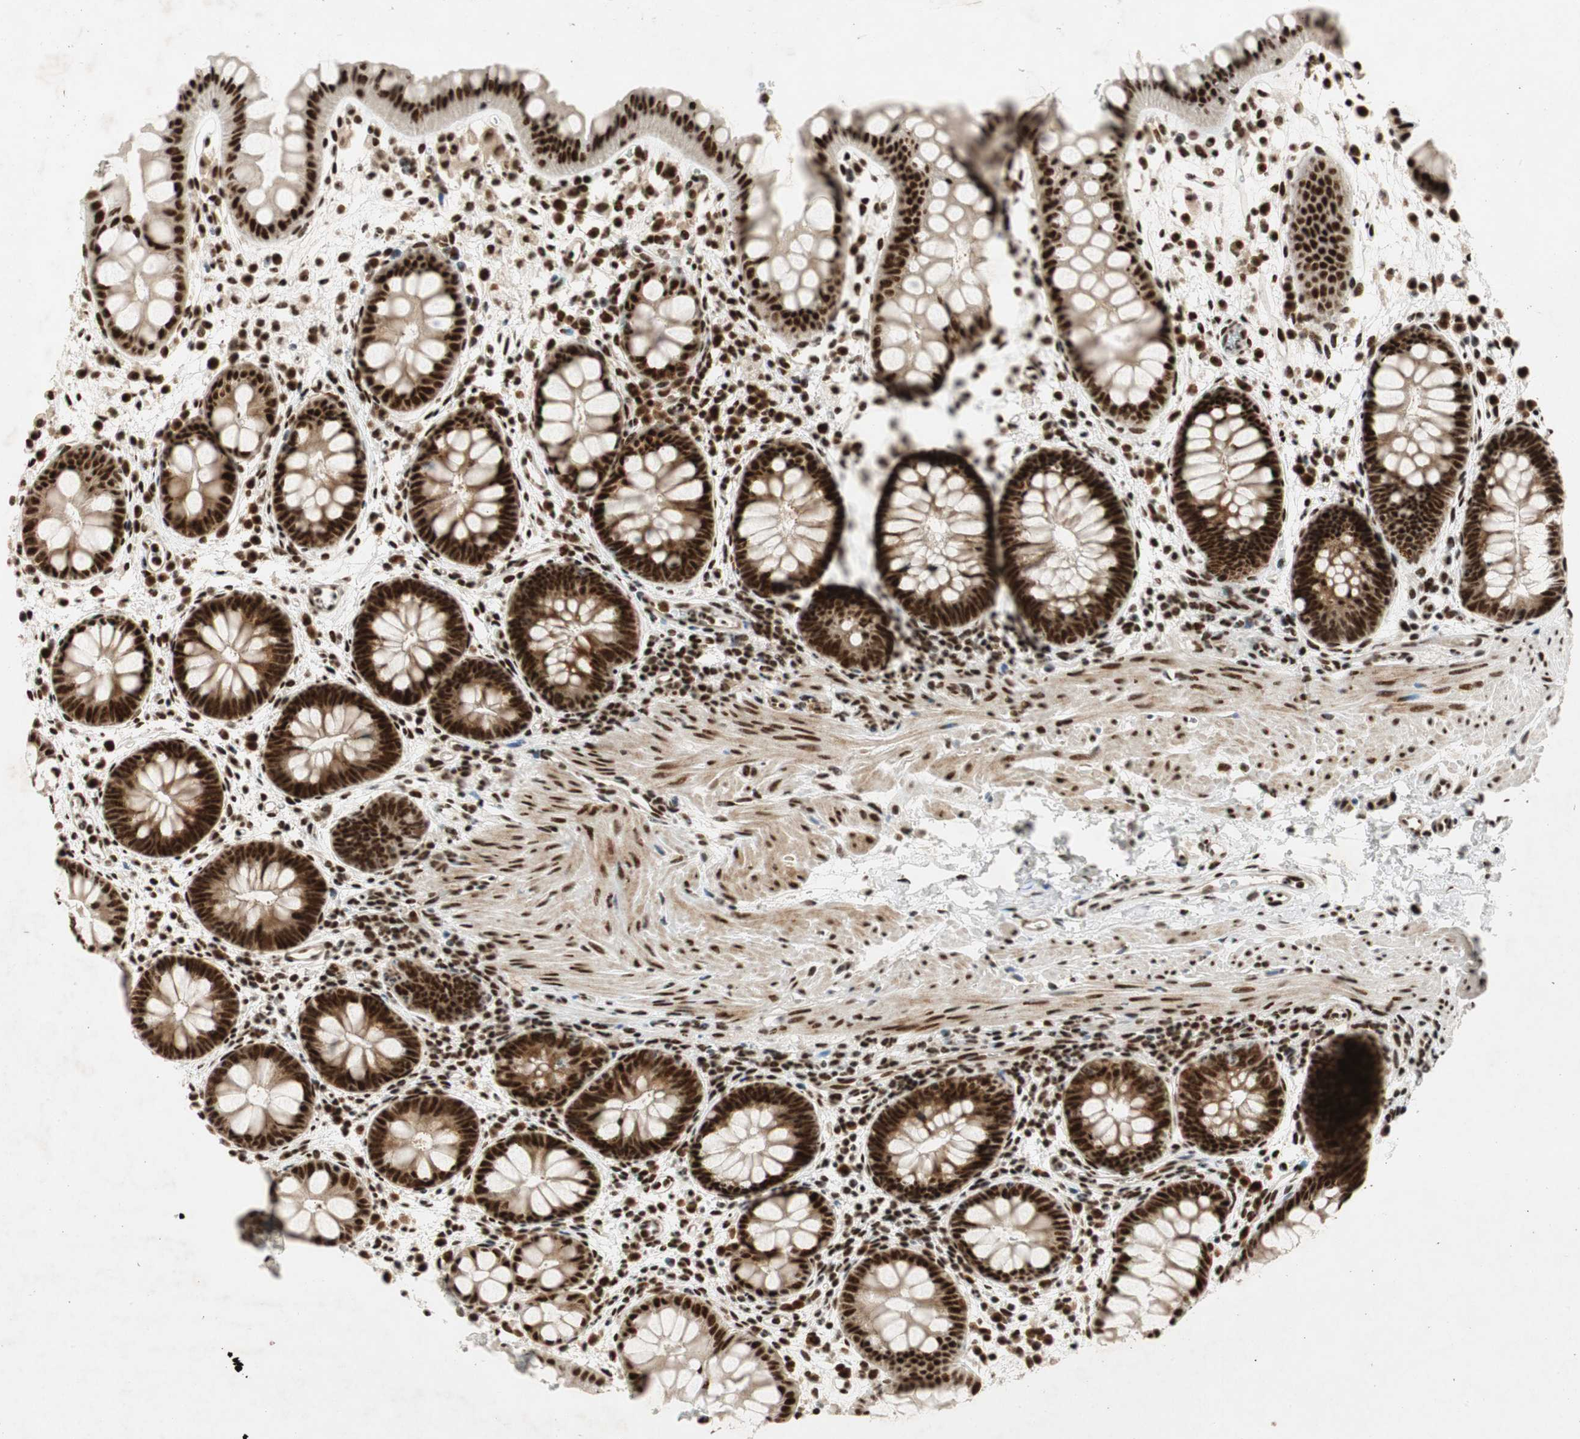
{"staining": {"intensity": "strong", "quantity": ">75%", "location": "nuclear"}, "tissue": "rectum", "cell_type": "Glandular cells", "image_type": "normal", "snomed": [{"axis": "morphology", "description": "Normal tissue, NOS"}, {"axis": "topography", "description": "Rectum"}], "caption": "Rectum stained with a brown dye demonstrates strong nuclear positive expression in approximately >75% of glandular cells.", "gene": "NCBP3", "patient": {"sex": "female", "age": 24}}